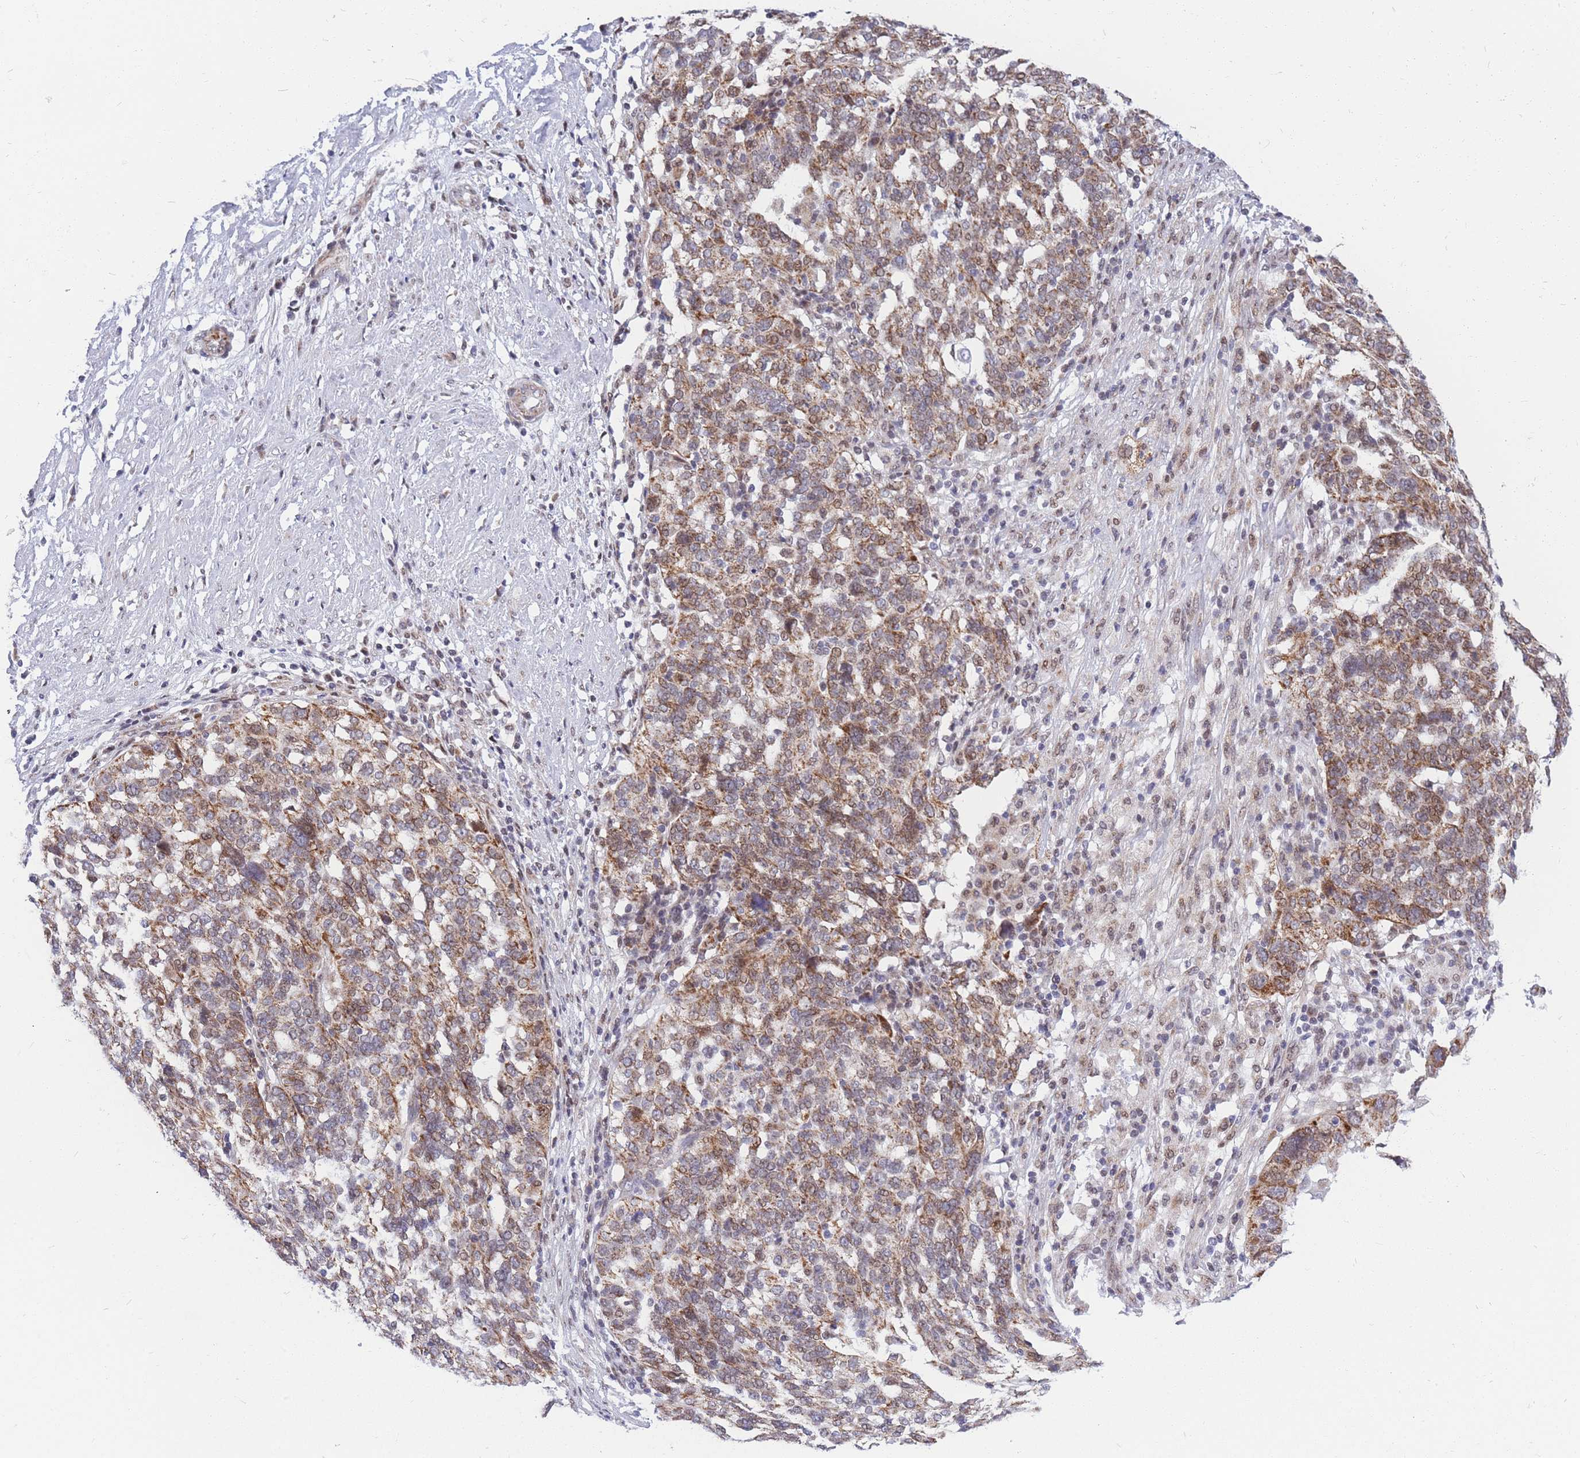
{"staining": {"intensity": "strong", "quantity": "25%-75%", "location": "cytoplasmic/membranous"}, "tissue": "ovarian cancer", "cell_type": "Tumor cells", "image_type": "cancer", "snomed": [{"axis": "morphology", "description": "Cystadenocarcinoma, serous, NOS"}, {"axis": "topography", "description": "Ovary"}], "caption": "This photomicrograph displays IHC staining of human ovarian cancer (serous cystadenocarcinoma), with high strong cytoplasmic/membranous staining in approximately 25%-75% of tumor cells.", "gene": "MOB4", "patient": {"sex": "female", "age": 59}}